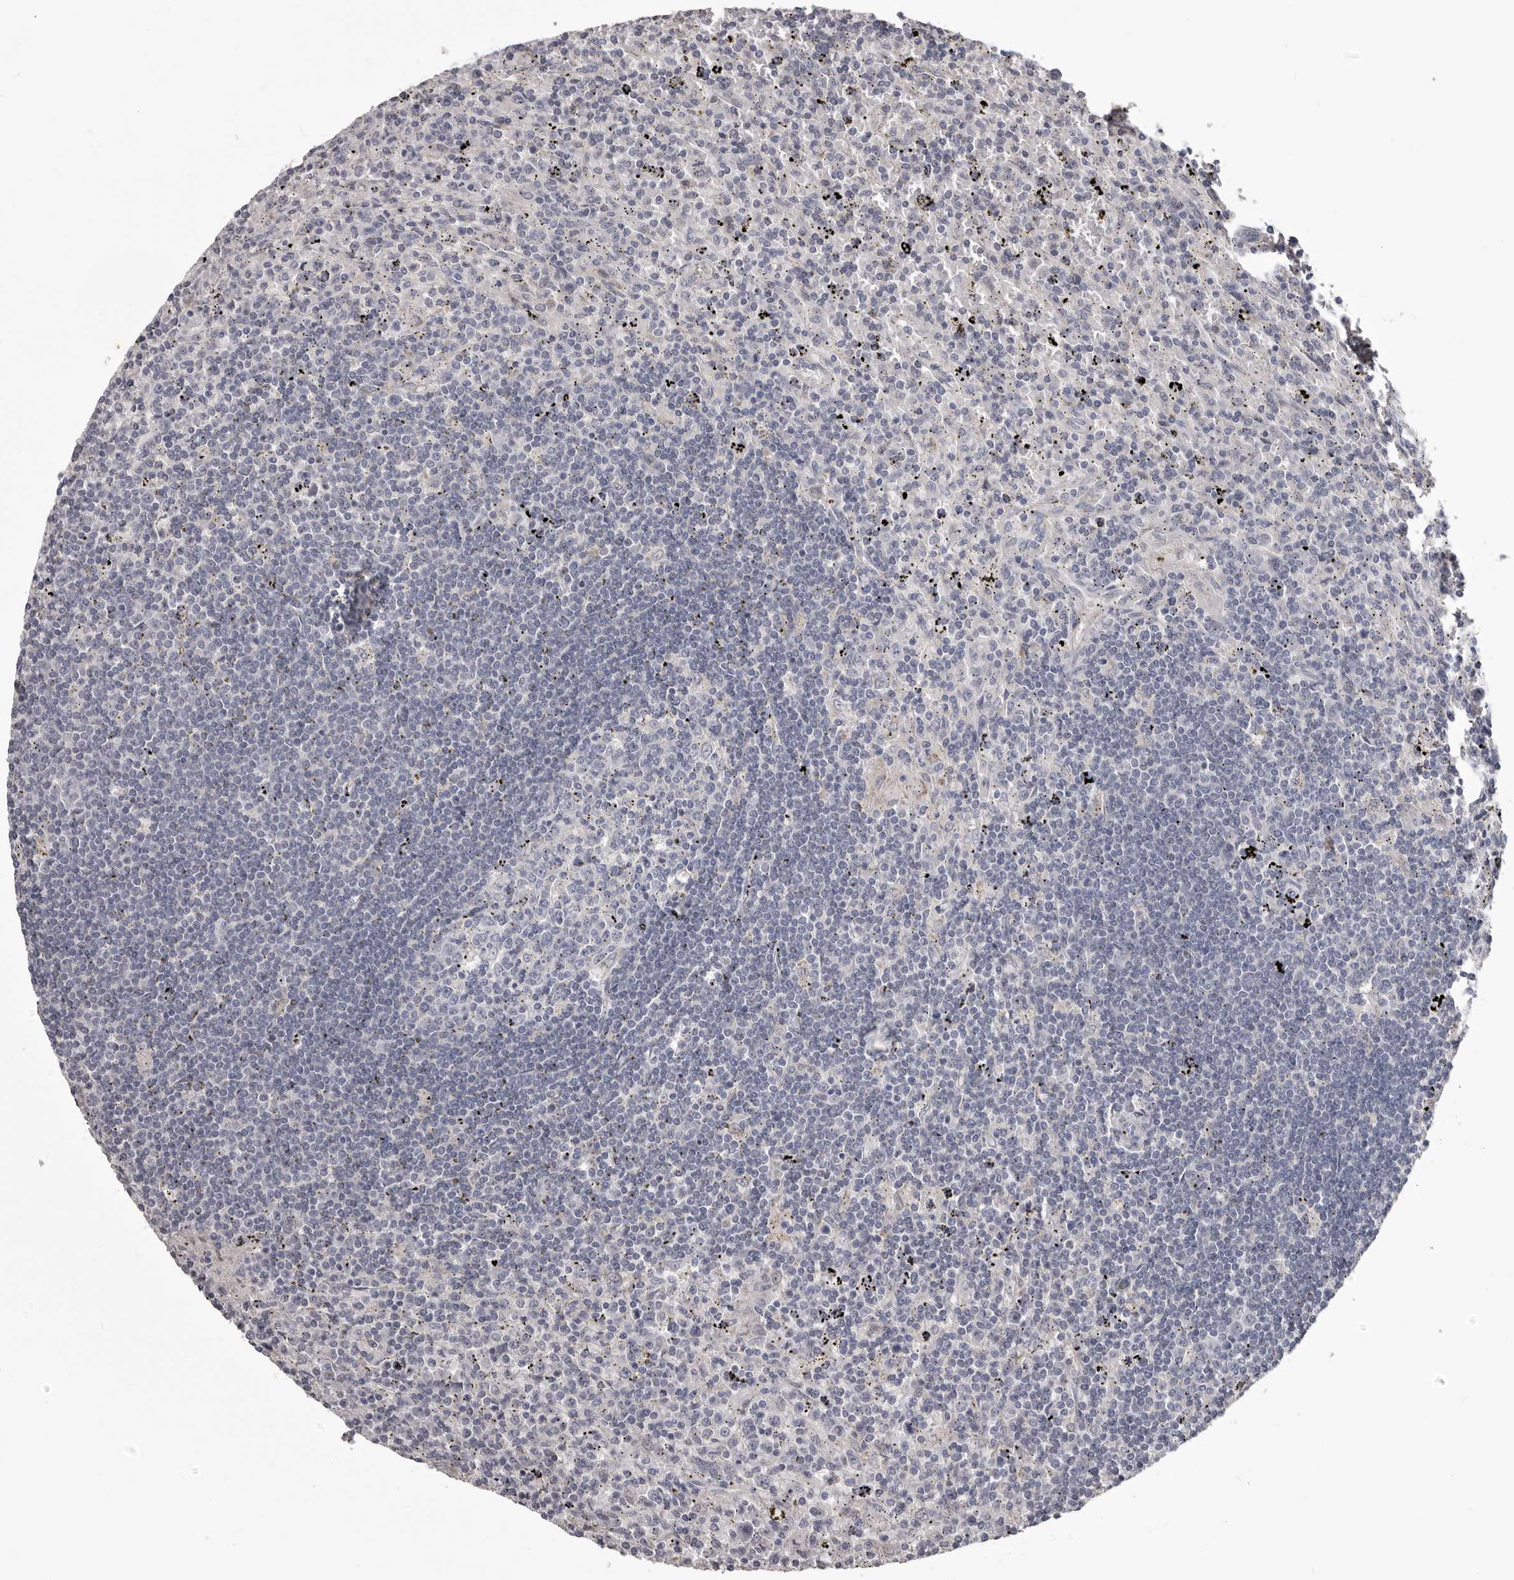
{"staining": {"intensity": "negative", "quantity": "none", "location": "none"}, "tissue": "lymphoma", "cell_type": "Tumor cells", "image_type": "cancer", "snomed": [{"axis": "morphology", "description": "Malignant lymphoma, non-Hodgkin's type, Low grade"}, {"axis": "topography", "description": "Spleen"}], "caption": "DAB (3,3'-diaminobenzidine) immunohistochemical staining of human low-grade malignant lymphoma, non-Hodgkin's type reveals no significant expression in tumor cells. Nuclei are stained in blue.", "gene": "LPAR6", "patient": {"sex": "male", "age": 76}}